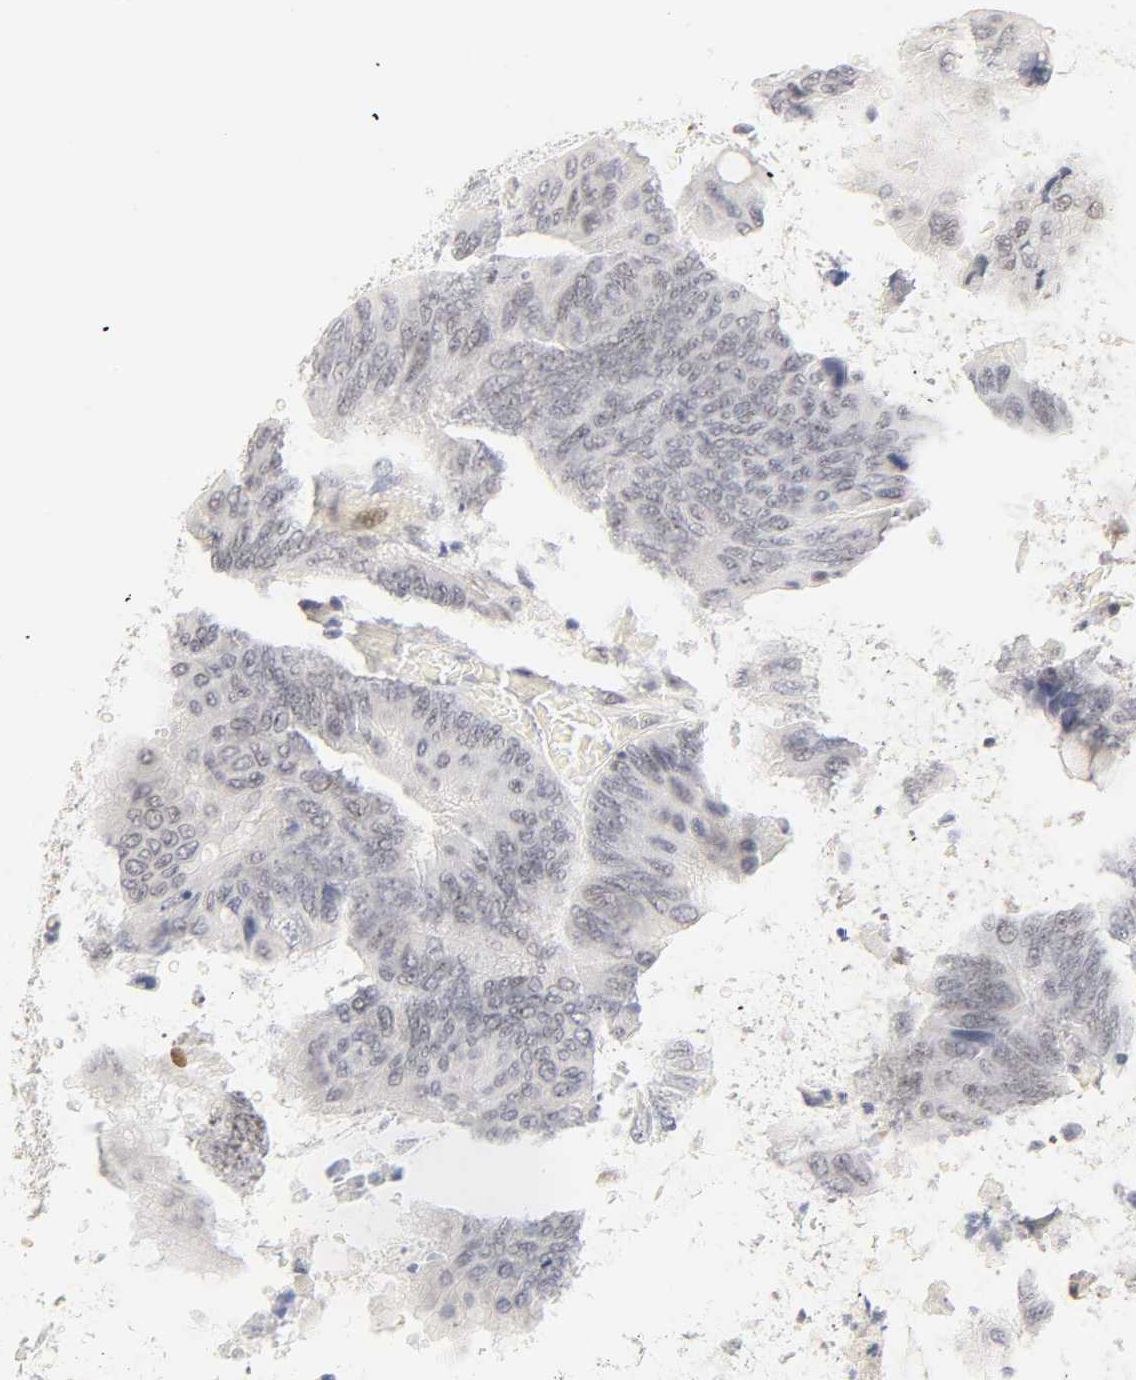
{"staining": {"intensity": "weak", "quantity": "<25%", "location": "nuclear"}, "tissue": "colorectal cancer", "cell_type": "Tumor cells", "image_type": "cancer", "snomed": [{"axis": "morphology", "description": "Normal tissue, NOS"}, {"axis": "morphology", "description": "Adenocarcinoma, NOS"}, {"axis": "topography", "description": "Rectum"}, {"axis": "topography", "description": "Peripheral nerve tissue"}], "caption": "Immunohistochemical staining of human adenocarcinoma (colorectal) shows no significant positivity in tumor cells.", "gene": "MNAT1", "patient": {"sex": "female", "age": 77}}